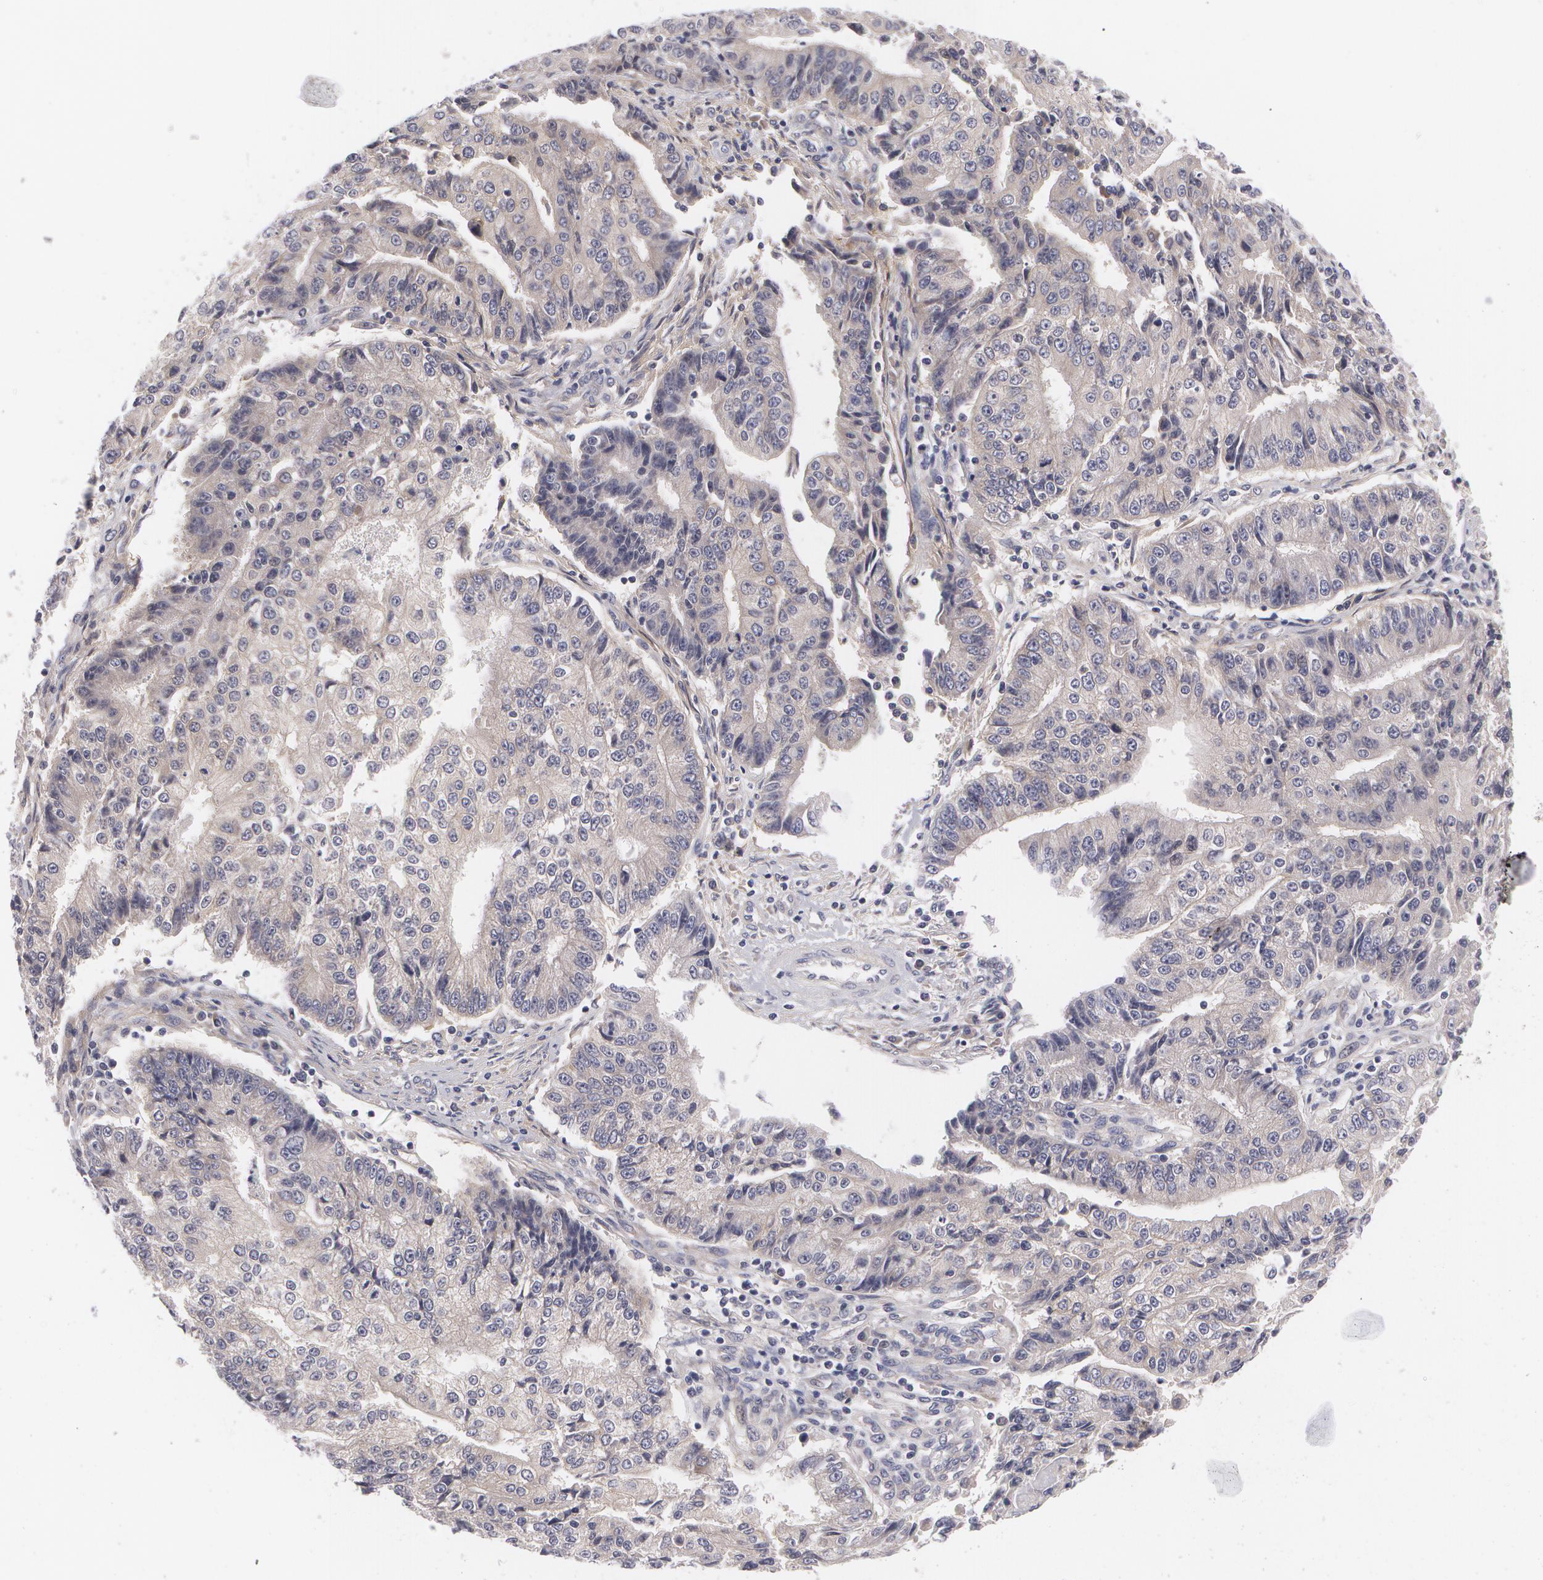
{"staining": {"intensity": "weak", "quantity": ">75%", "location": "cytoplasmic/membranous"}, "tissue": "endometrial cancer", "cell_type": "Tumor cells", "image_type": "cancer", "snomed": [{"axis": "morphology", "description": "Adenocarcinoma, NOS"}, {"axis": "topography", "description": "Endometrium"}], "caption": "An IHC photomicrograph of tumor tissue is shown. Protein staining in brown shows weak cytoplasmic/membranous positivity in endometrial cancer (adenocarcinoma) within tumor cells.", "gene": "CASK", "patient": {"sex": "female", "age": 75}}